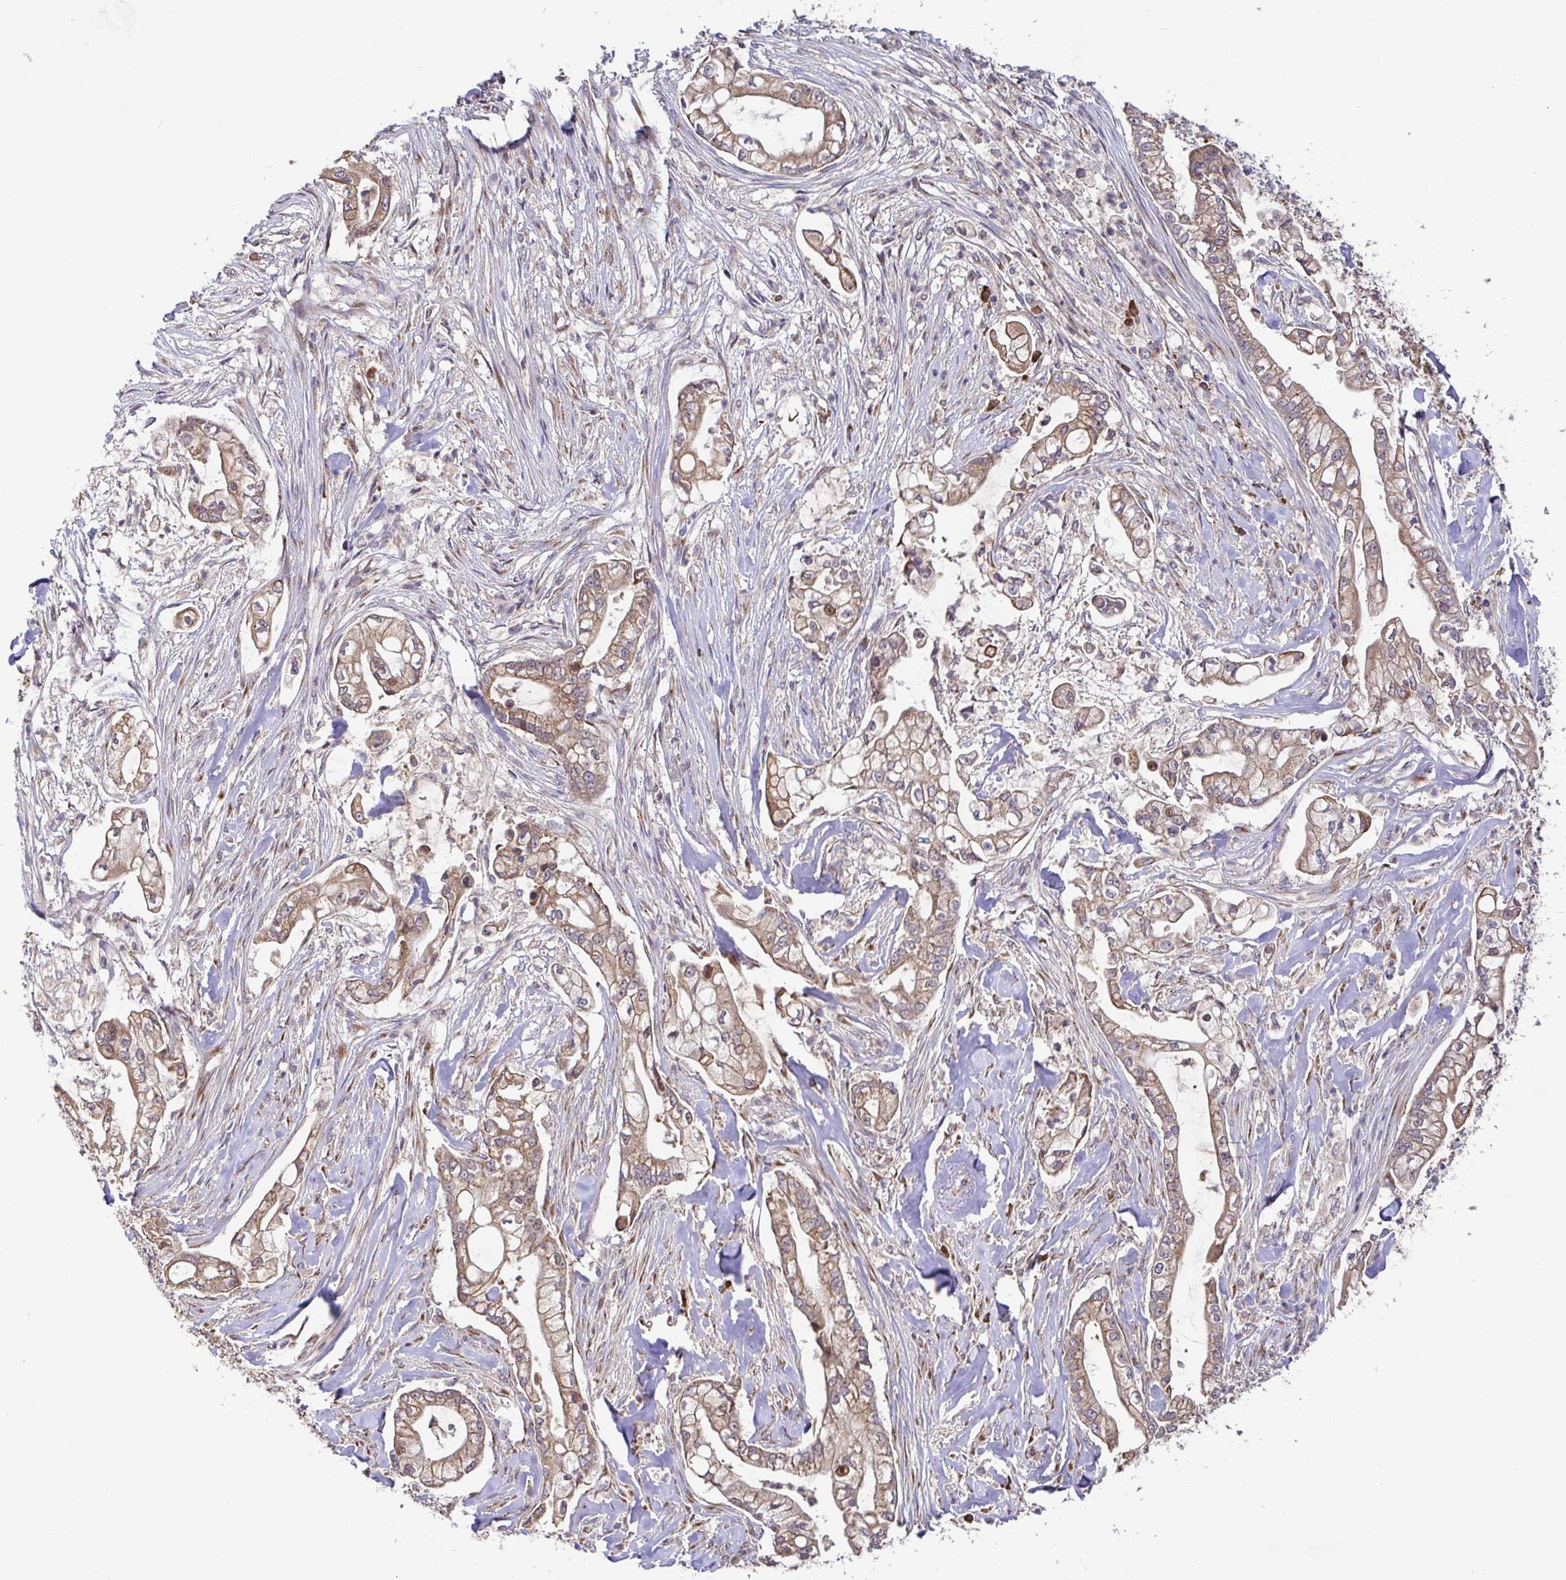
{"staining": {"intensity": "weak", "quantity": ">75%", "location": "cytoplasmic/membranous"}, "tissue": "pancreatic cancer", "cell_type": "Tumor cells", "image_type": "cancer", "snomed": [{"axis": "morphology", "description": "Adenocarcinoma, NOS"}, {"axis": "topography", "description": "Pancreas"}], "caption": "A micrograph of adenocarcinoma (pancreatic) stained for a protein shows weak cytoplasmic/membranous brown staining in tumor cells.", "gene": "ELP1", "patient": {"sex": "female", "age": 69}}